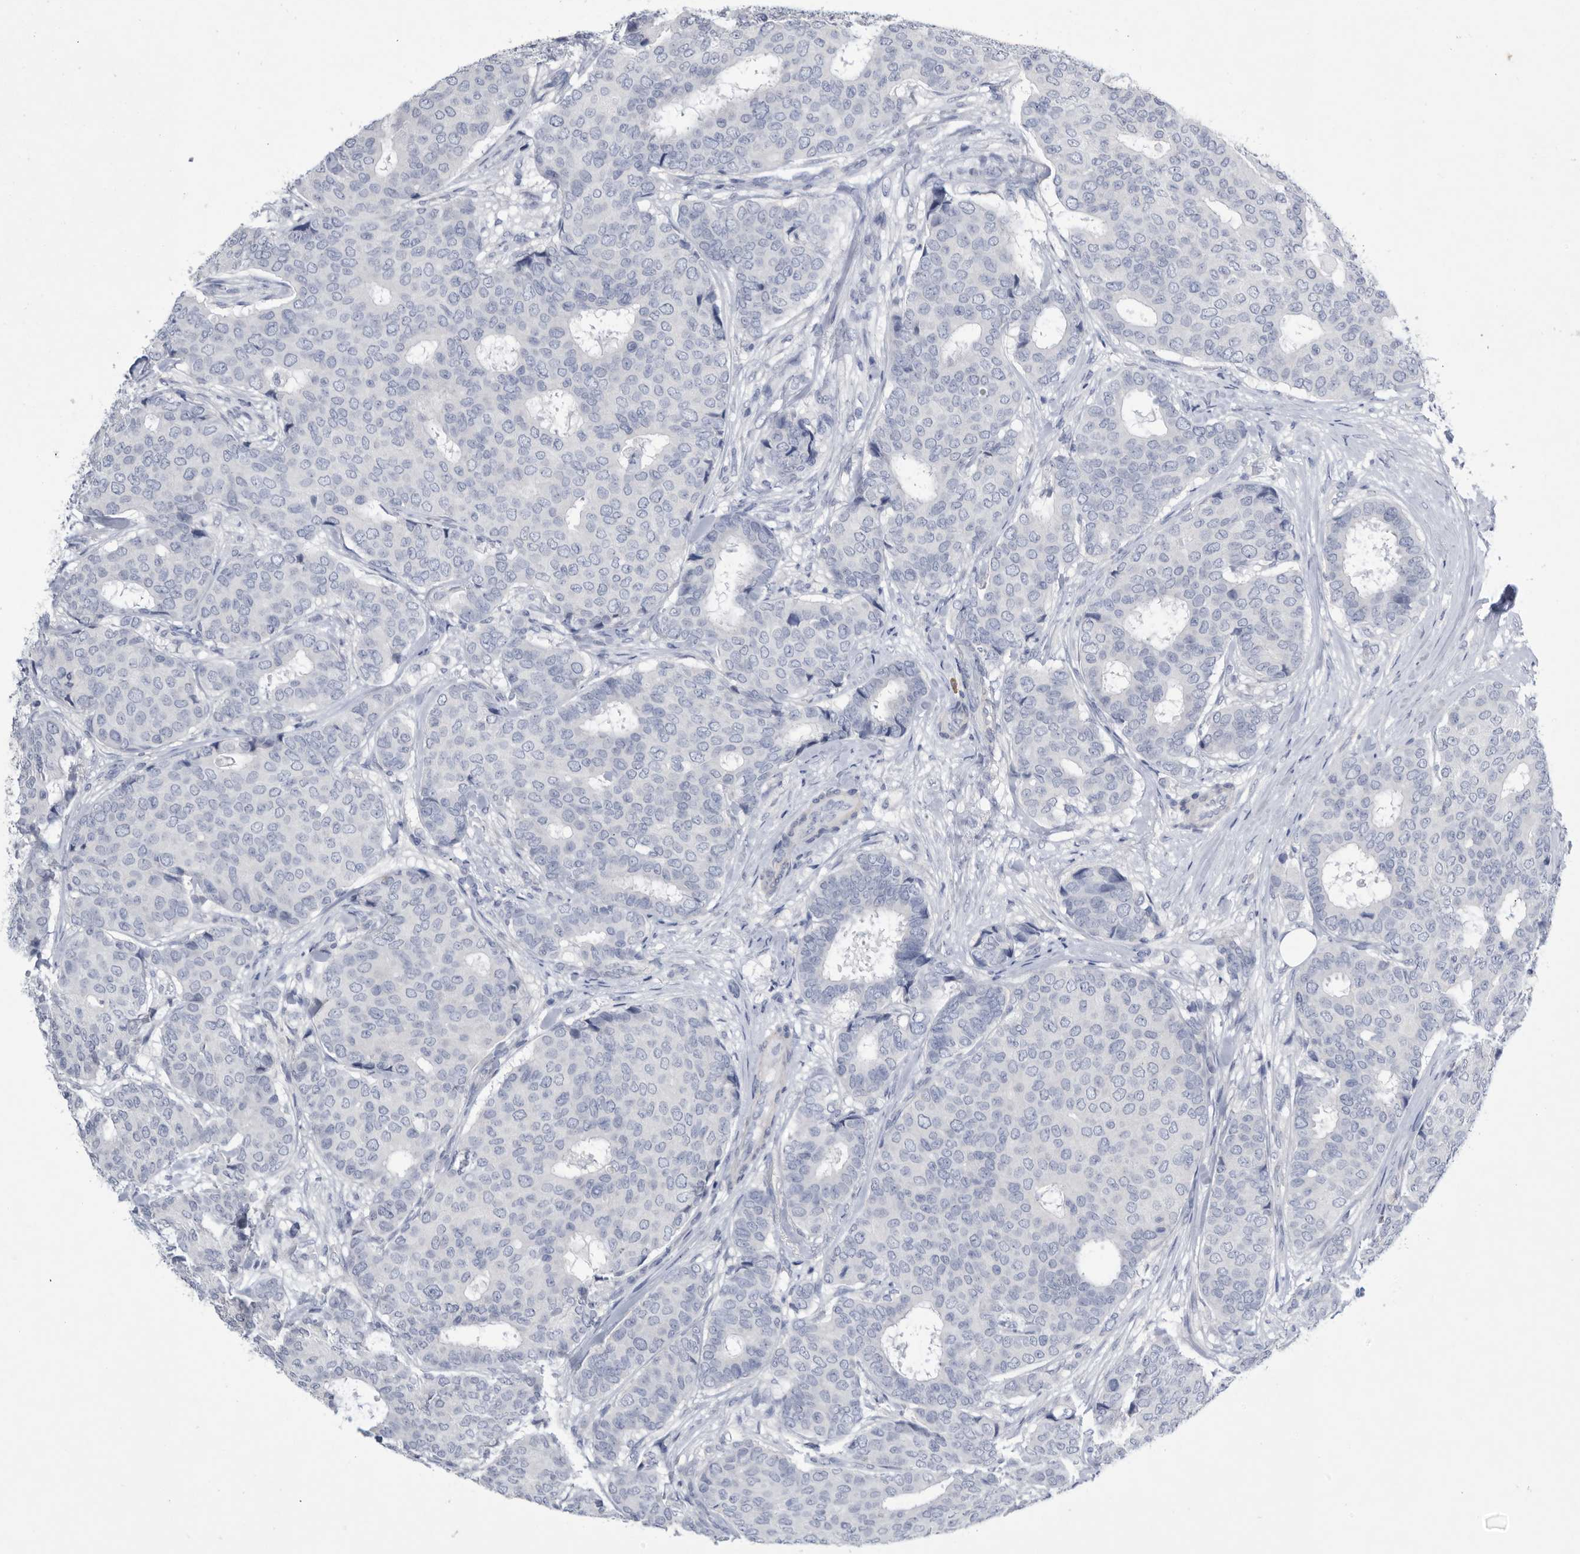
{"staining": {"intensity": "negative", "quantity": "none", "location": "none"}, "tissue": "breast cancer", "cell_type": "Tumor cells", "image_type": "cancer", "snomed": [{"axis": "morphology", "description": "Duct carcinoma"}, {"axis": "topography", "description": "Breast"}], "caption": "Breast invasive ductal carcinoma was stained to show a protein in brown. There is no significant staining in tumor cells.", "gene": "BTBD6", "patient": {"sex": "female", "age": 75}}